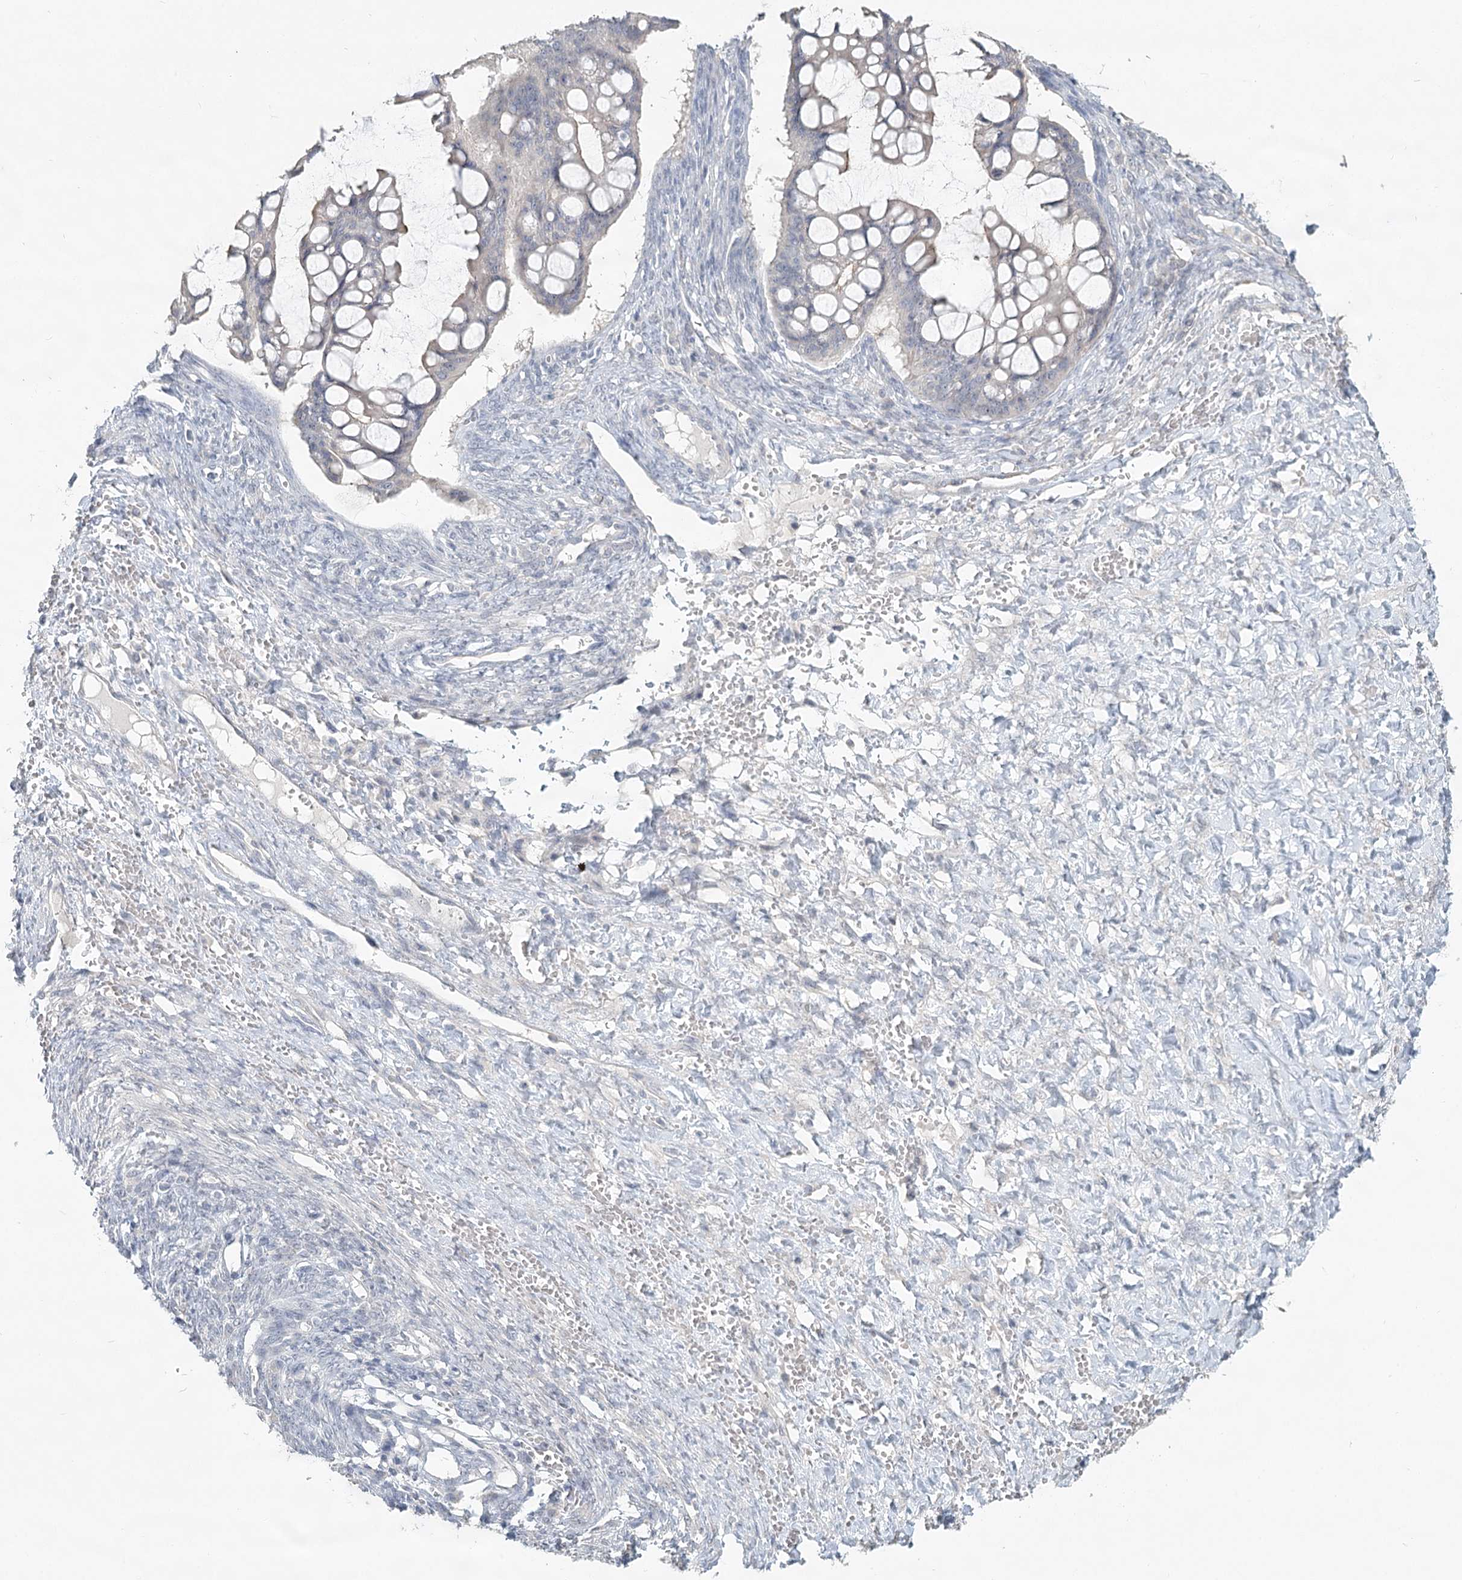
{"staining": {"intensity": "negative", "quantity": "none", "location": "none"}, "tissue": "ovarian cancer", "cell_type": "Tumor cells", "image_type": "cancer", "snomed": [{"axis": "morphology", "description": "Cystadenocarcinoma, mucinous, NOS"}, {"axis": "topography", "description": "Ovary"}], "caption": "Tumor cells are negative for protein expression in human ovarian mucinous cystadenocarcinoma. (Stains: DAB immunohistochemistry (IHC) with hematoxylin counter stain, Microscopy: brightfield microscopy at high magnification).", "gene": "SLC9A3", "patient": {"sex": "female", "age": 73}}